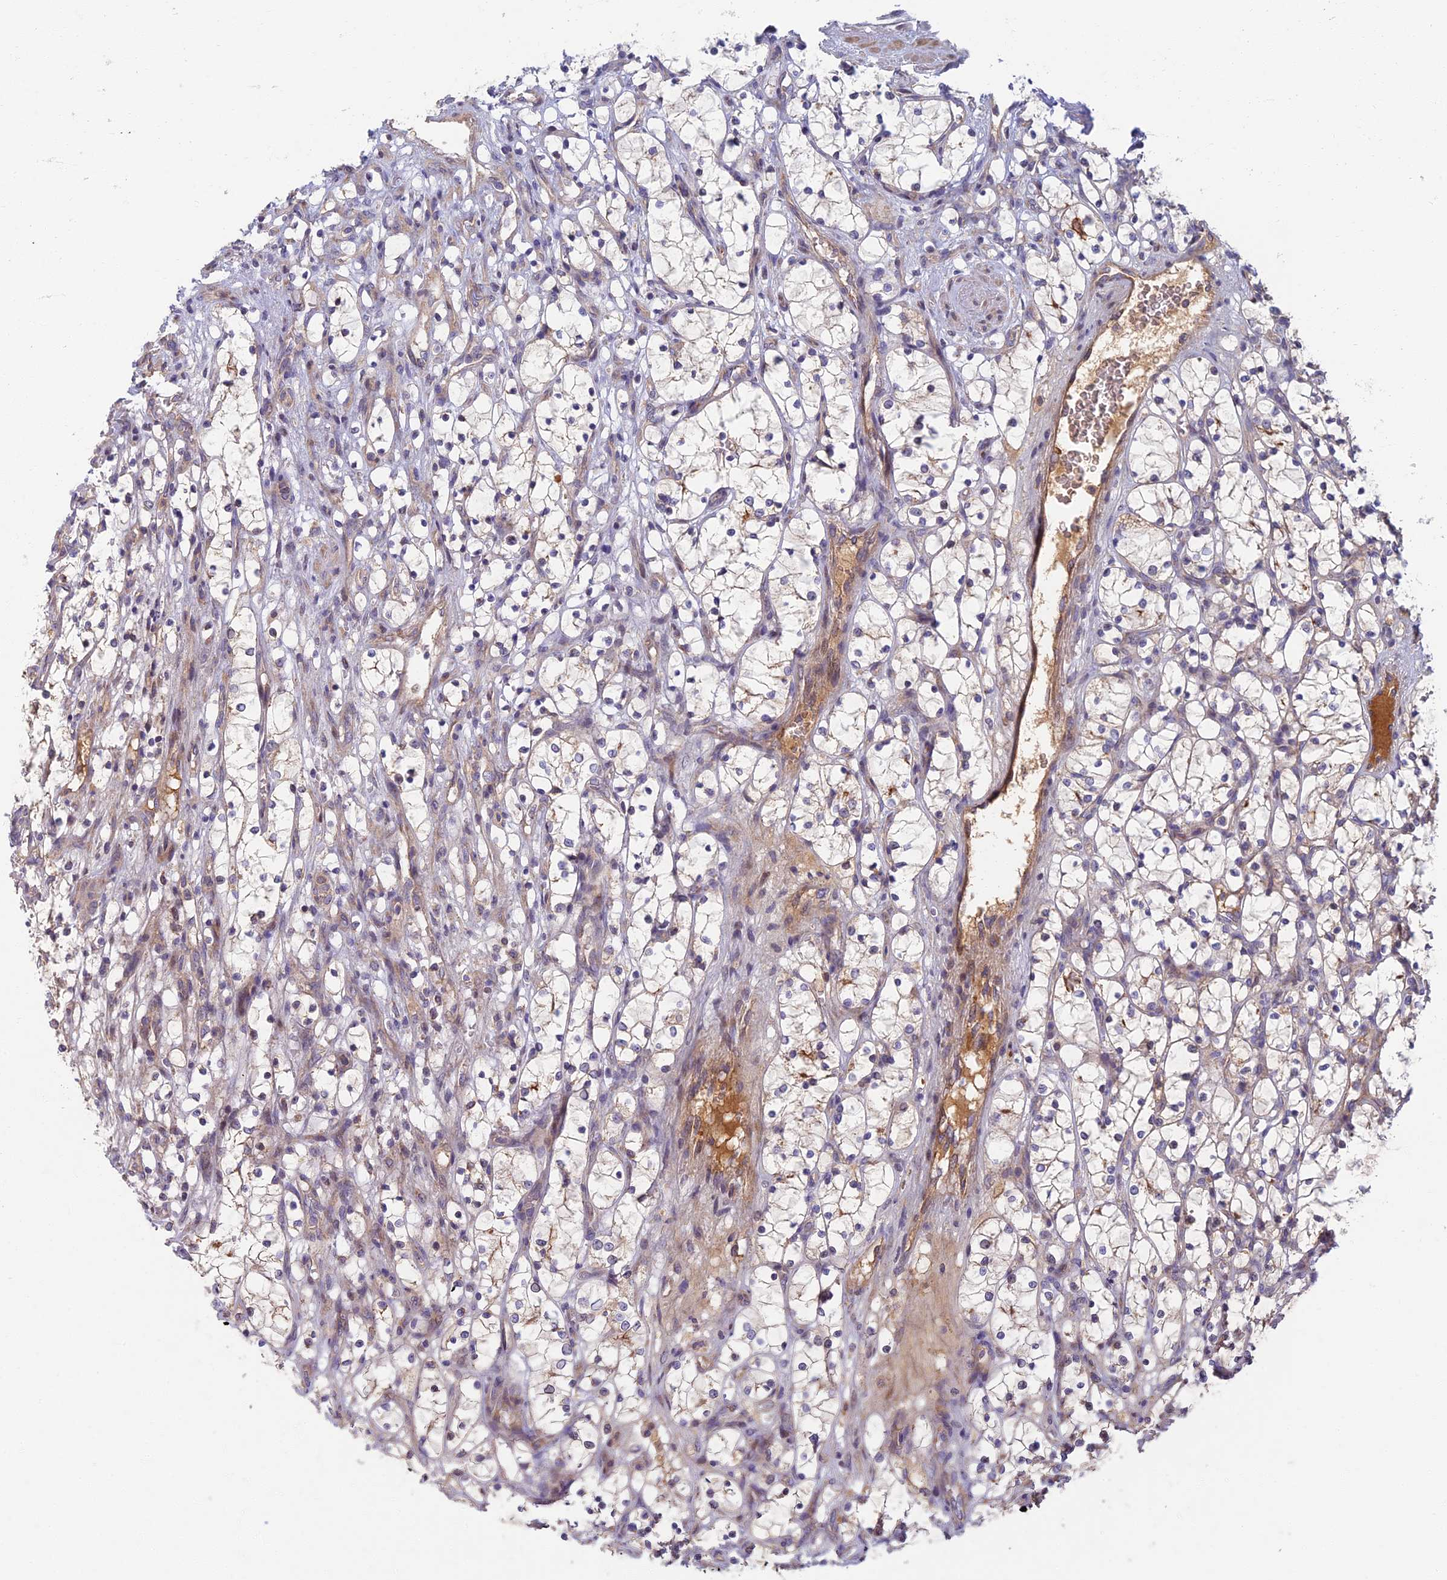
{"staining": {"intensity": "negative", "quantity": "none", "location": "none"}, "tissue": "renal cancer", "cell_type": "Tumor cells", "image_type": "cancer", "snomed": [{"axis": "morphology", "description": "Adenocarcinoma, NOS"}, {"axis": "topography", "description": "Kidney"}], "caption": "This is an immunohistochemistry (IHC) histopathology image of renal cancer (adenocarcinoma). There is no expression in tumor cells.", "gene": "SOGA1", "patient": {"sex": "female", "age": 69}}